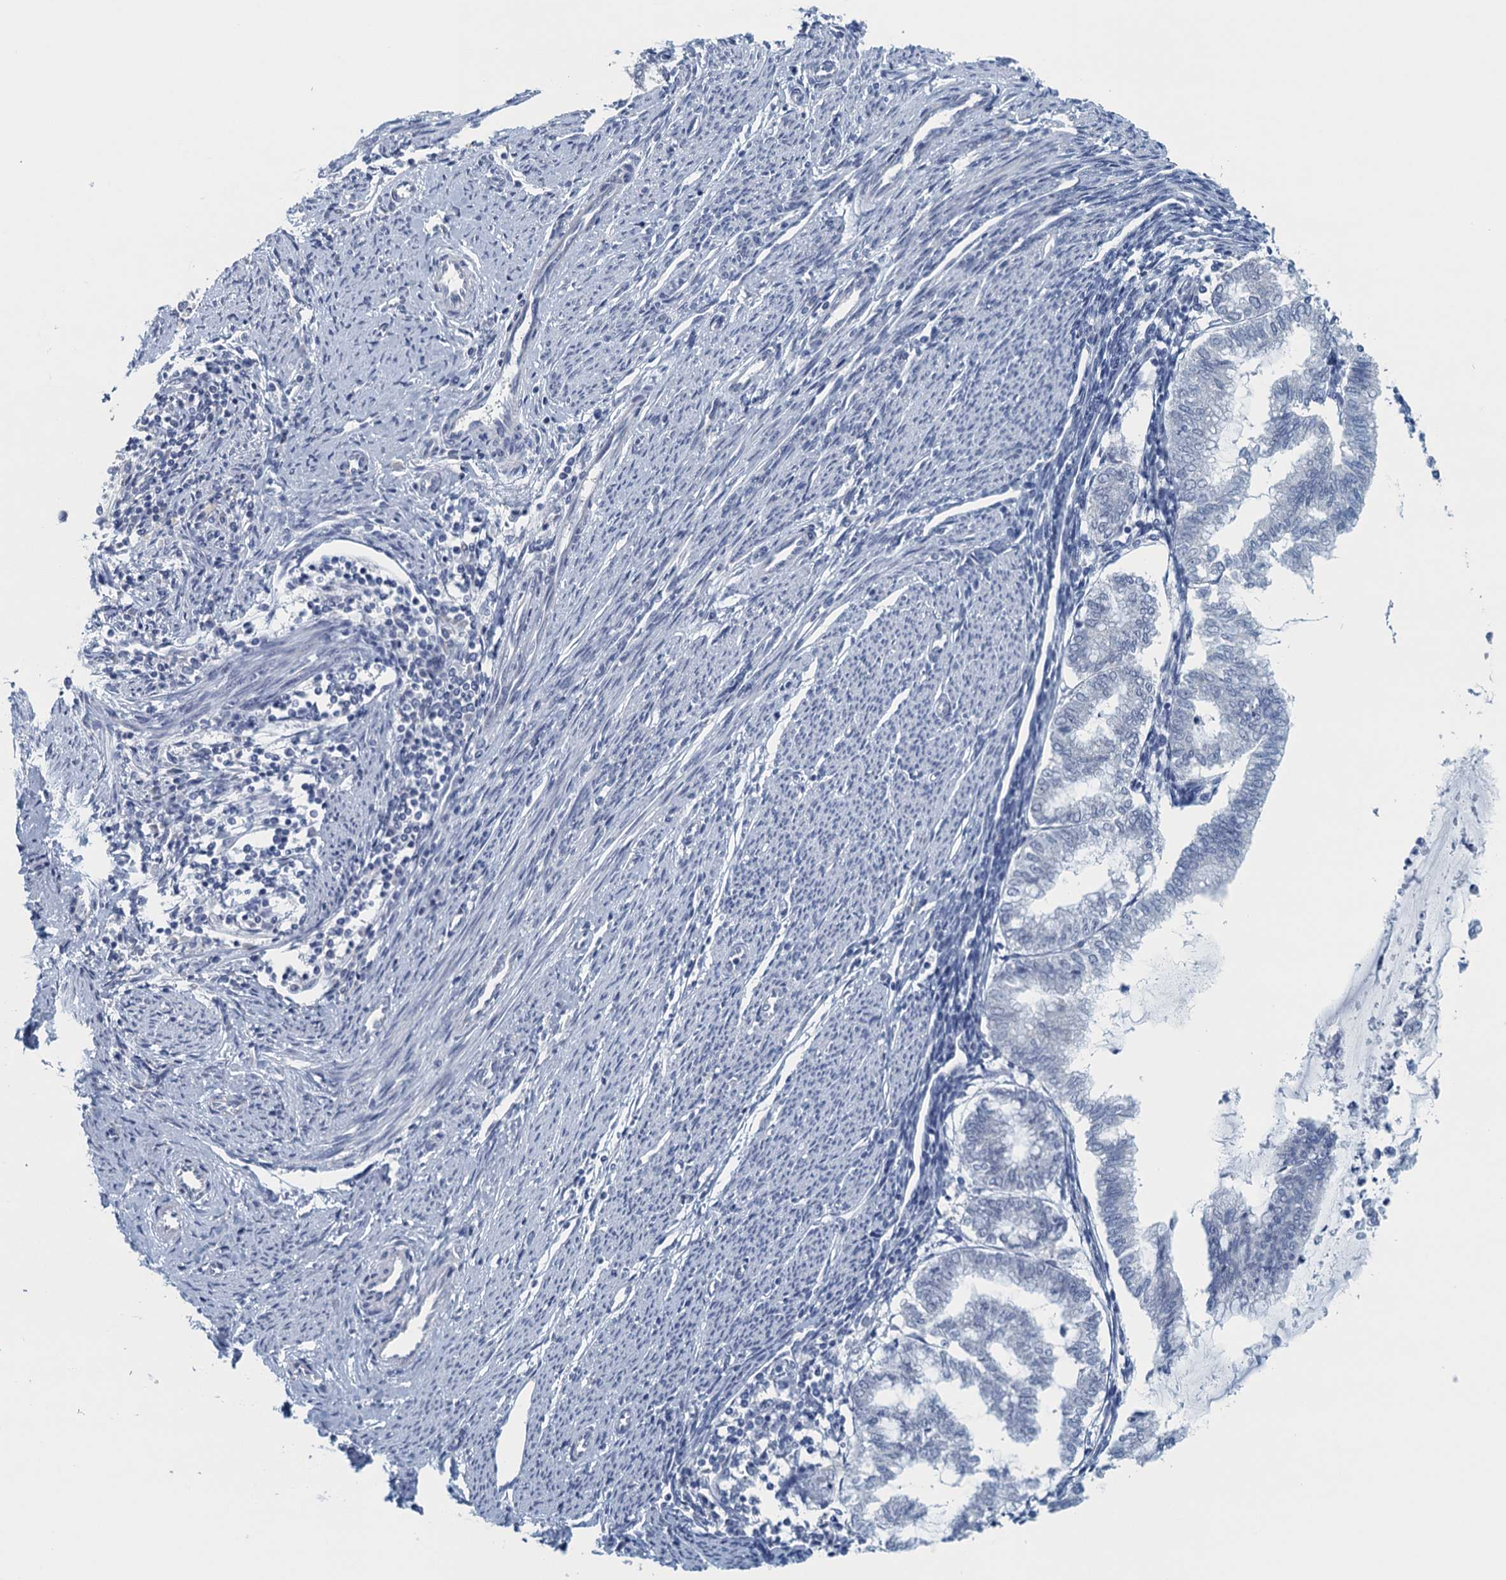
{"staining": {"intensity": "negative", "quantity": "none", "location": "none"}, "tissue": "endometrial cancer", "cell_type": "Tumor cells", "image_type": "cancer", "snomed": [{"axis": "morphology", "description": "Adenocarcinoma, NOS"}, {"axis": "topography", "description": "Endometrium"}], "caption": "Endometrial adenocarcinoma was stained to show a protein in brown. There is no significant staining in tumor cells.", "gene": "TTLL9", "patient": {"sex": "female", "age": 79}}